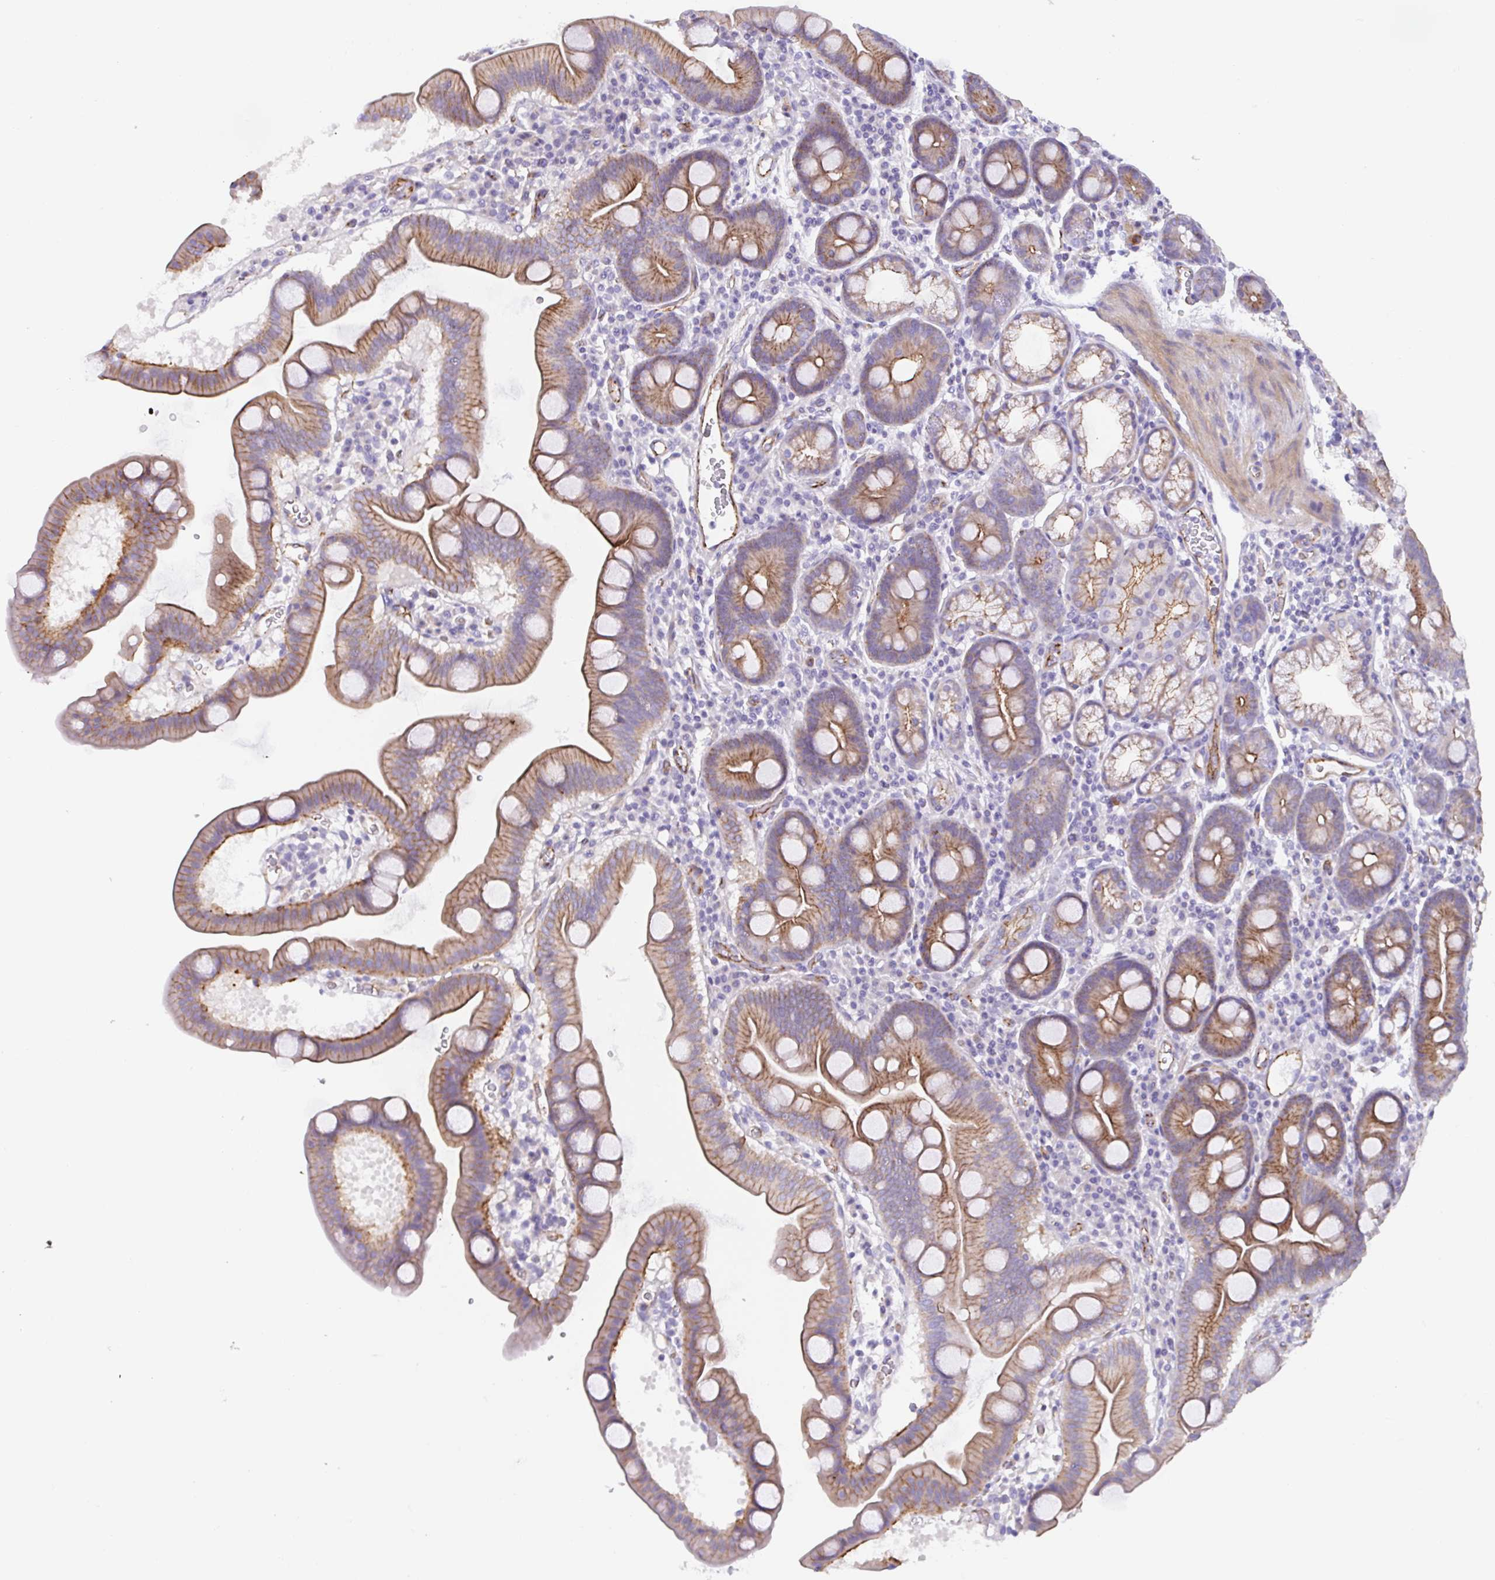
{"staining": {"intensity": "moderate", "quantity": "25%-75%", "location": "cytoplasmic/membranous"}, "tissue": "duodenum", "cell_type": "Glandular cells", "image_type": "normal", "snomed": [{"axis": "morphology", "description": "Normal tissue, NOS"}, {"axis": "topography", "description": "Duodenum"}], "caption": "Immunohistochemistry image of normal human duodenum stained for a protein (brown), which reveals medium levels of moderate cytoplasmic/membranous expression in about 25%-75% of glandular cells.", "gene": "TRAM2", "patient": {"sex": "male", "age": 59}}